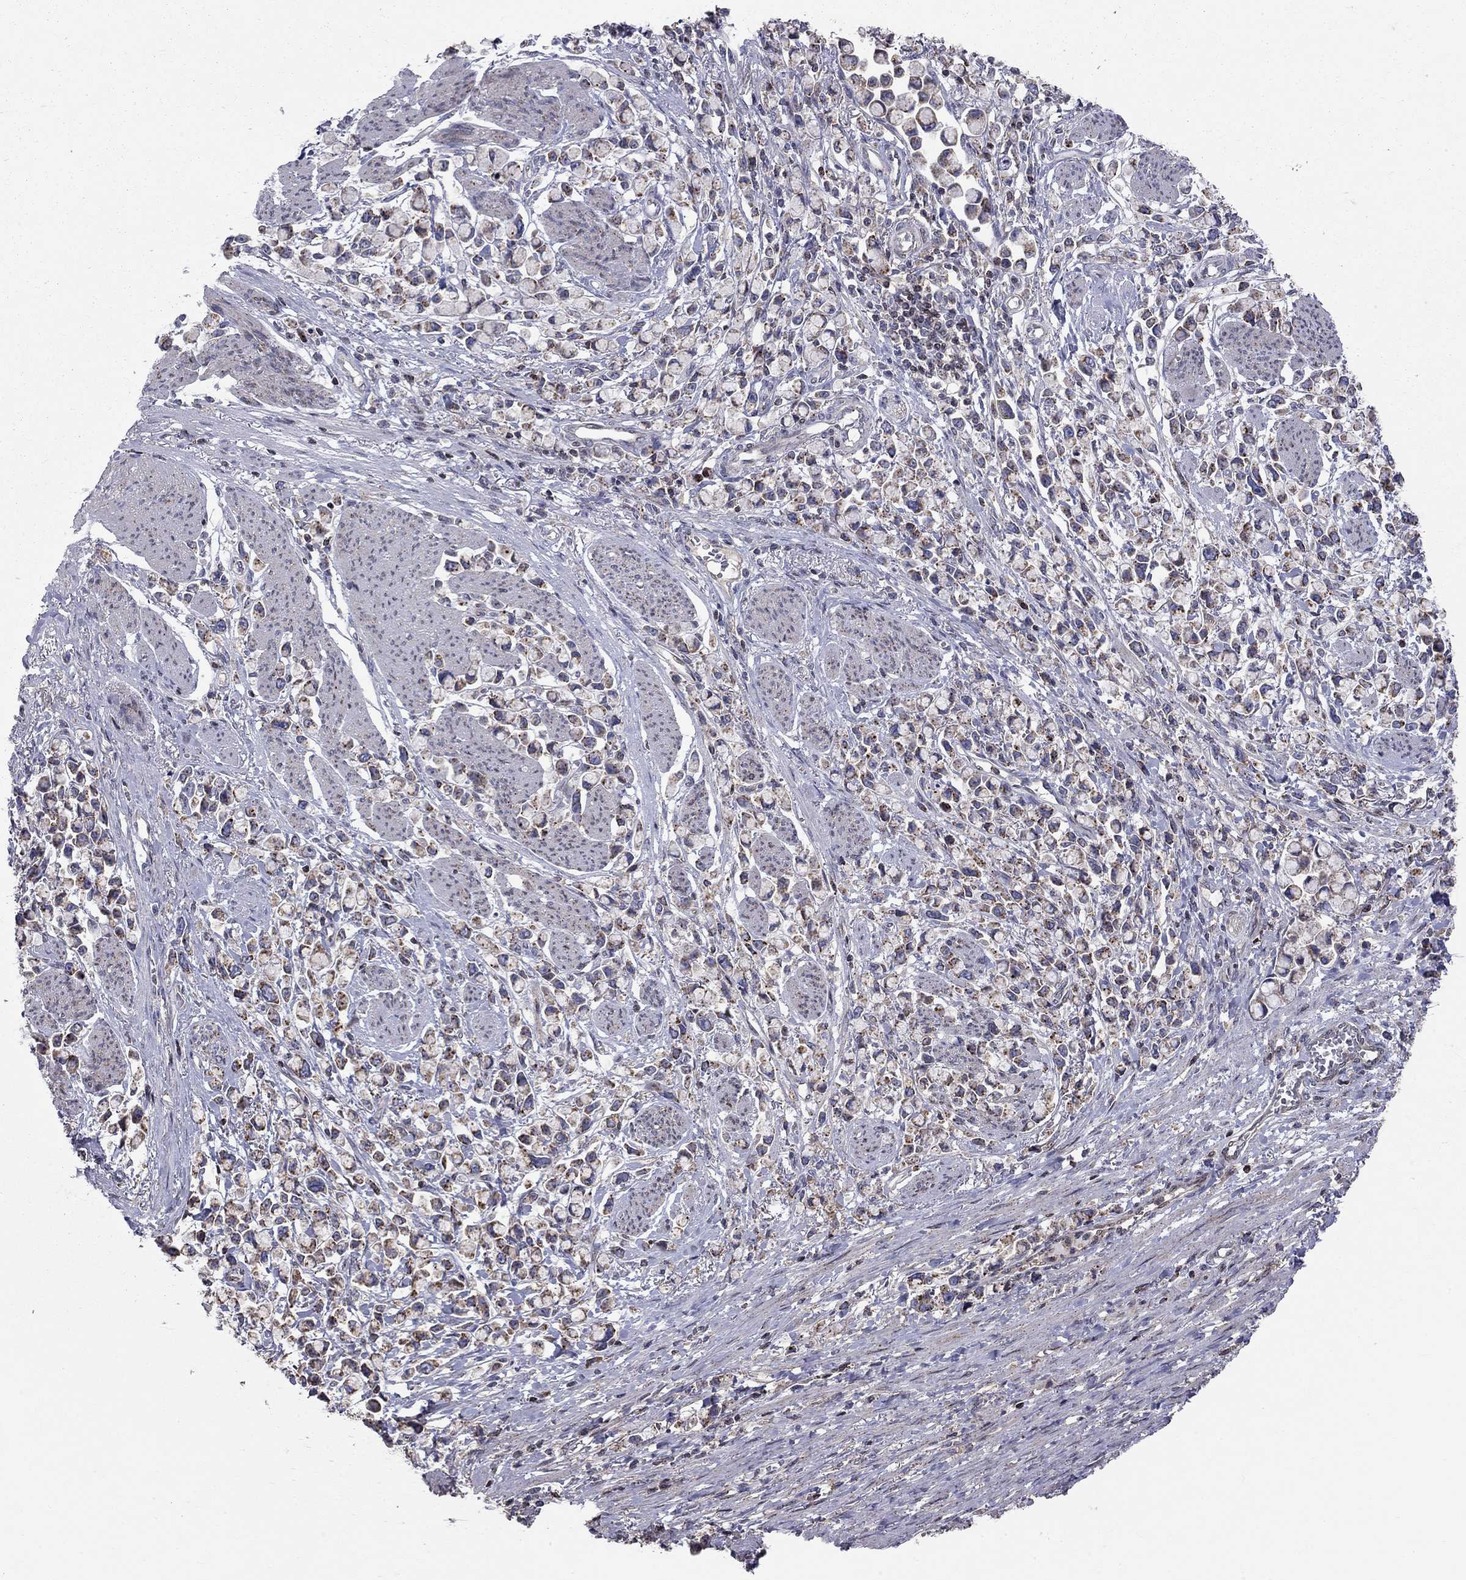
{"staining": {"intensity": "strong", "quantity": "25%-75%", "location": "cytoplasmic/membranous"}, "tissue": "stomach cancer", "cell_type": "Tumor cells", "image_type": "cancer", "snomed": [{"axis": "morphology", "description": "Adenocarcinoma, NOS"}, {"axis": "topography", "description": "Stomach"}], "caption": "A histopathology image of human stomach adenocarcinoma stained for a protein exhibits strong cytoplasmic/membranous brown staining in tumor cells. (brown staining indicates protein expression, while blue staining denotes nuclei).", "gene": "ERN2", "patient": {"sex": "female", "age": 81}}